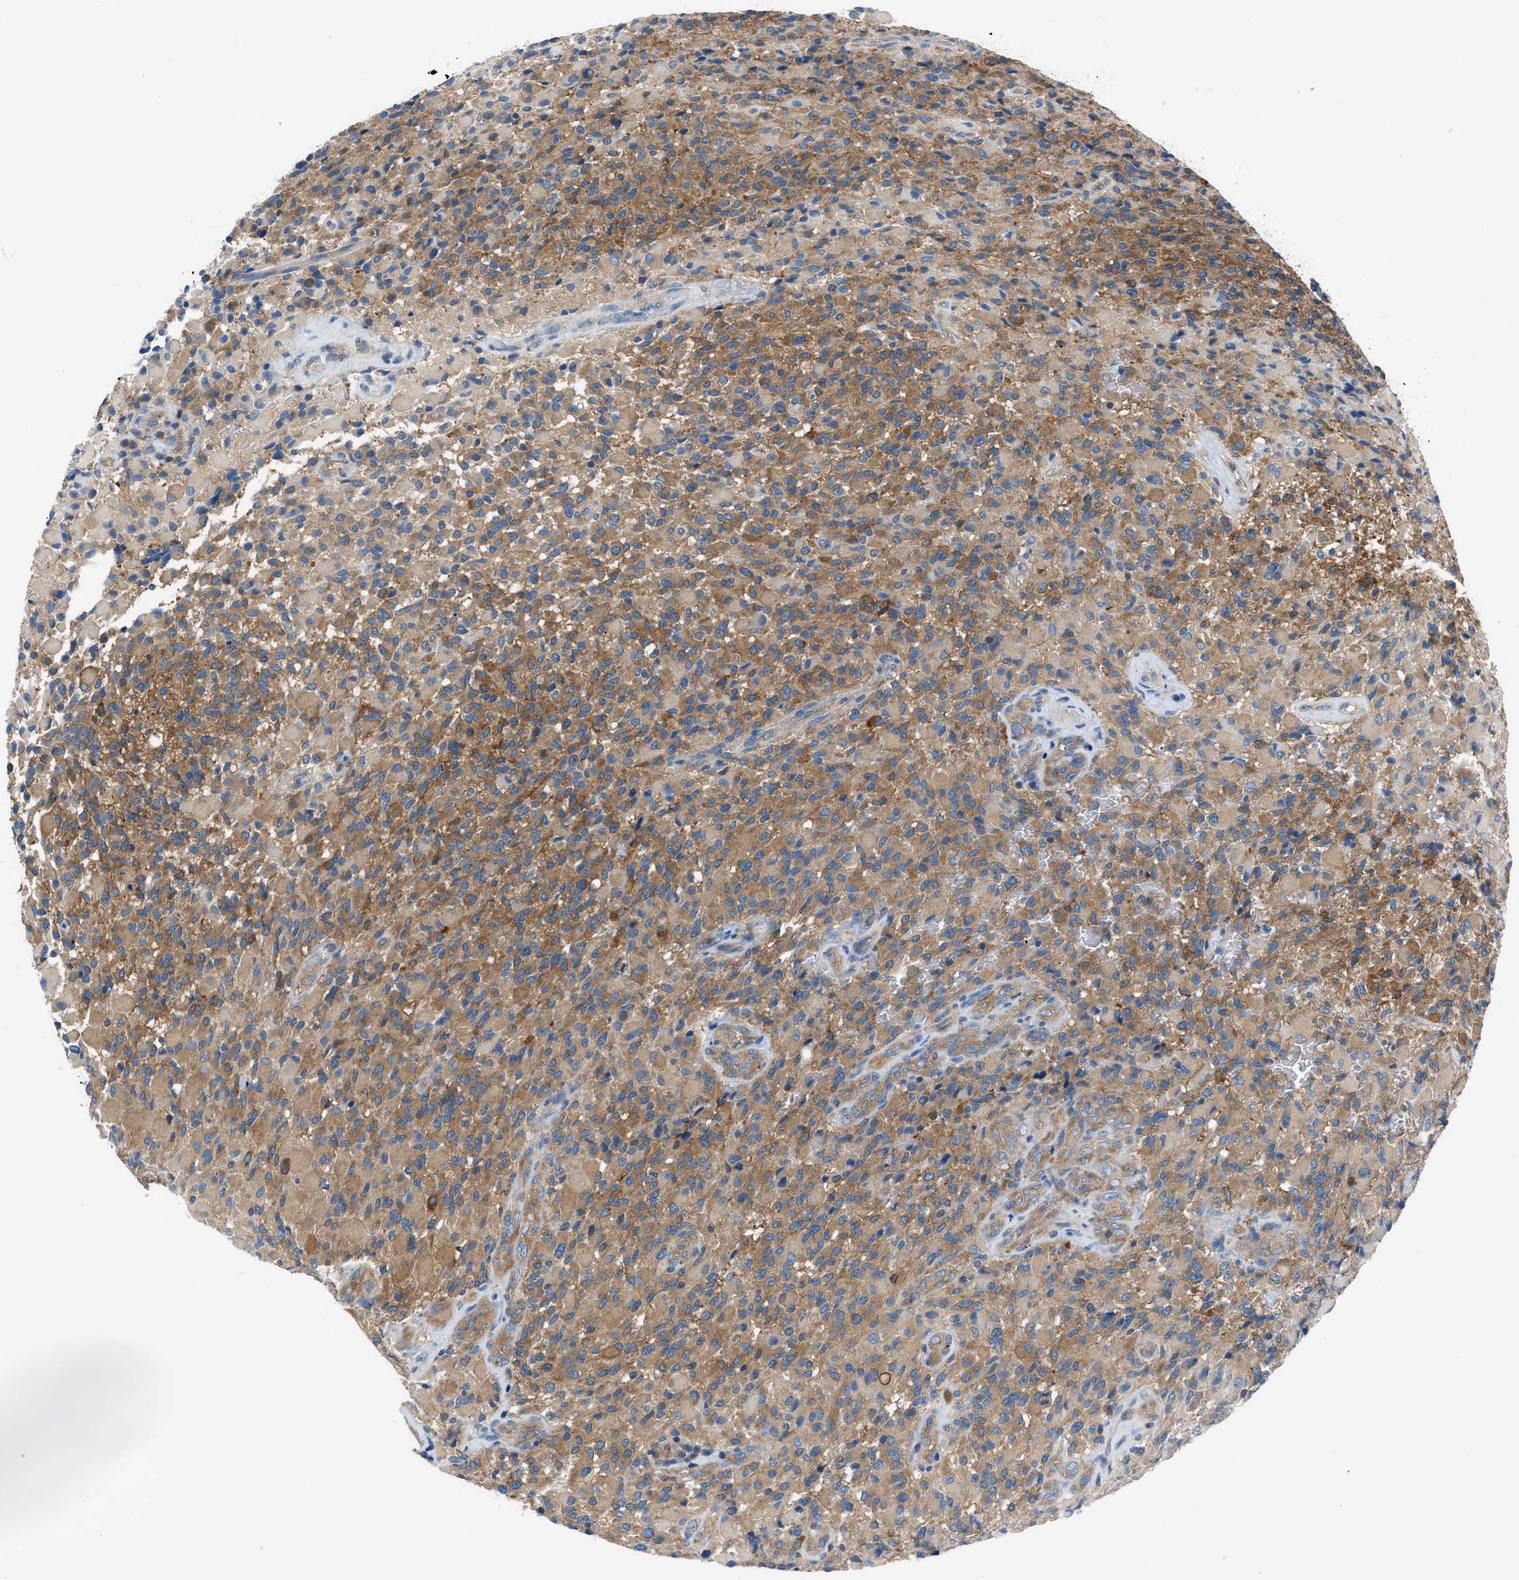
{"staining": {"intensity": "moderate", "quantity": "25%-75%", "location": "cytoplasmic/membranous"}, "tissue": "glioma", "cell_type": "Tumor cells", "image_type": "cancer", "snomed": [{"axis": "morphology", "description": "Glioma, malignant, High grade"}, {"axis": "topography", "description": "Brain"}], "caption": "Immunohistochemical staining of human glioma shows medium levels of moderate cytoplasmic/membranous protein positivity in about 25%-75% of tumor cells.", "gene": "SARS1", "patient": {"sex": "male", "age": 71}}